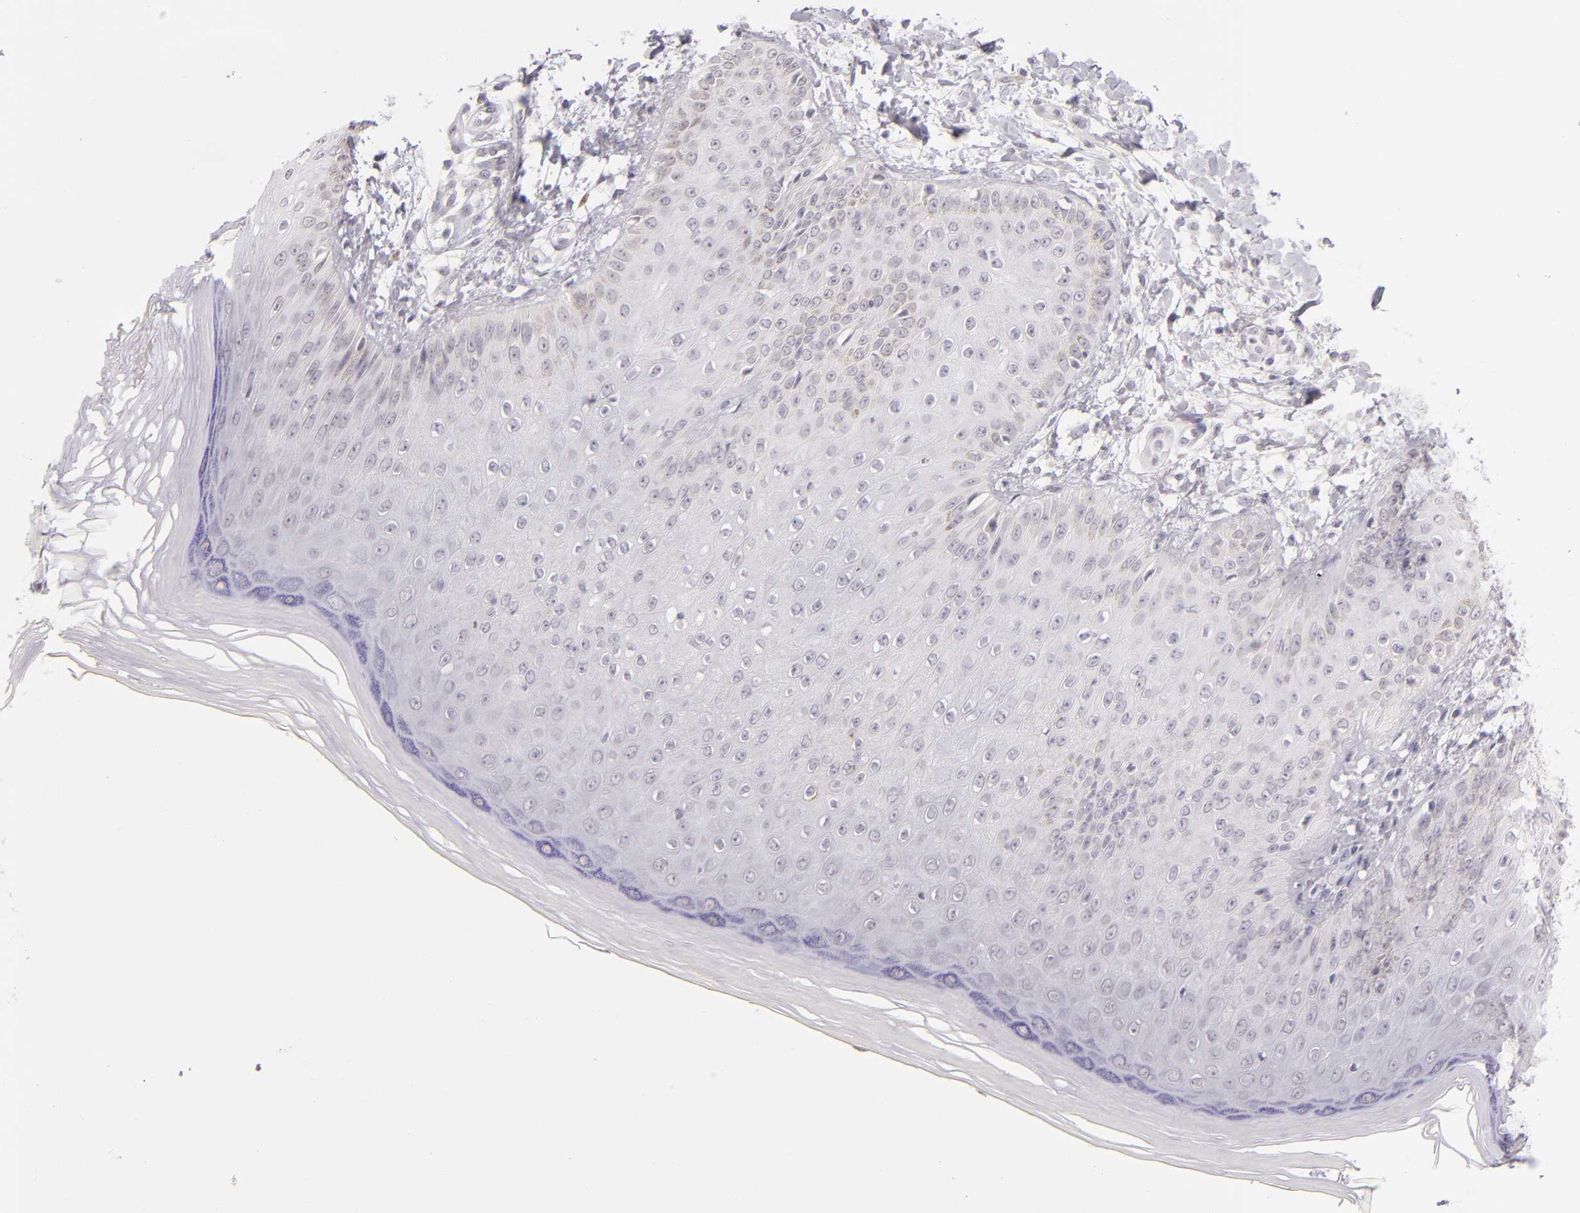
{"staining": {"intensity": "negative", "quantity": "none", "location": "none"}, "tissue": "skin", "cell_type": "Epidermal cells", "image_type": "normal", "snomed": [{"axis": "morphology", "description": "Normal tissue, NOS"}, {"axis": "morphology", "description": "Inflammation, NOS"}, {"axis": "topography", "description": "Soft tissue"}, {"axis": "topography", "description": "Anal"}], "caption": "IHC of normal skin displays no expression in epidermal cells. (Stains: DAB (3,3'-diaminobenzidine) immunohistochemistry (IHC) with hematoxylin counter stain, Microscopy: brightfield microscopy at high magnification).", "gene": "CD40", "patient": {"sex": "female", "age": 15}}